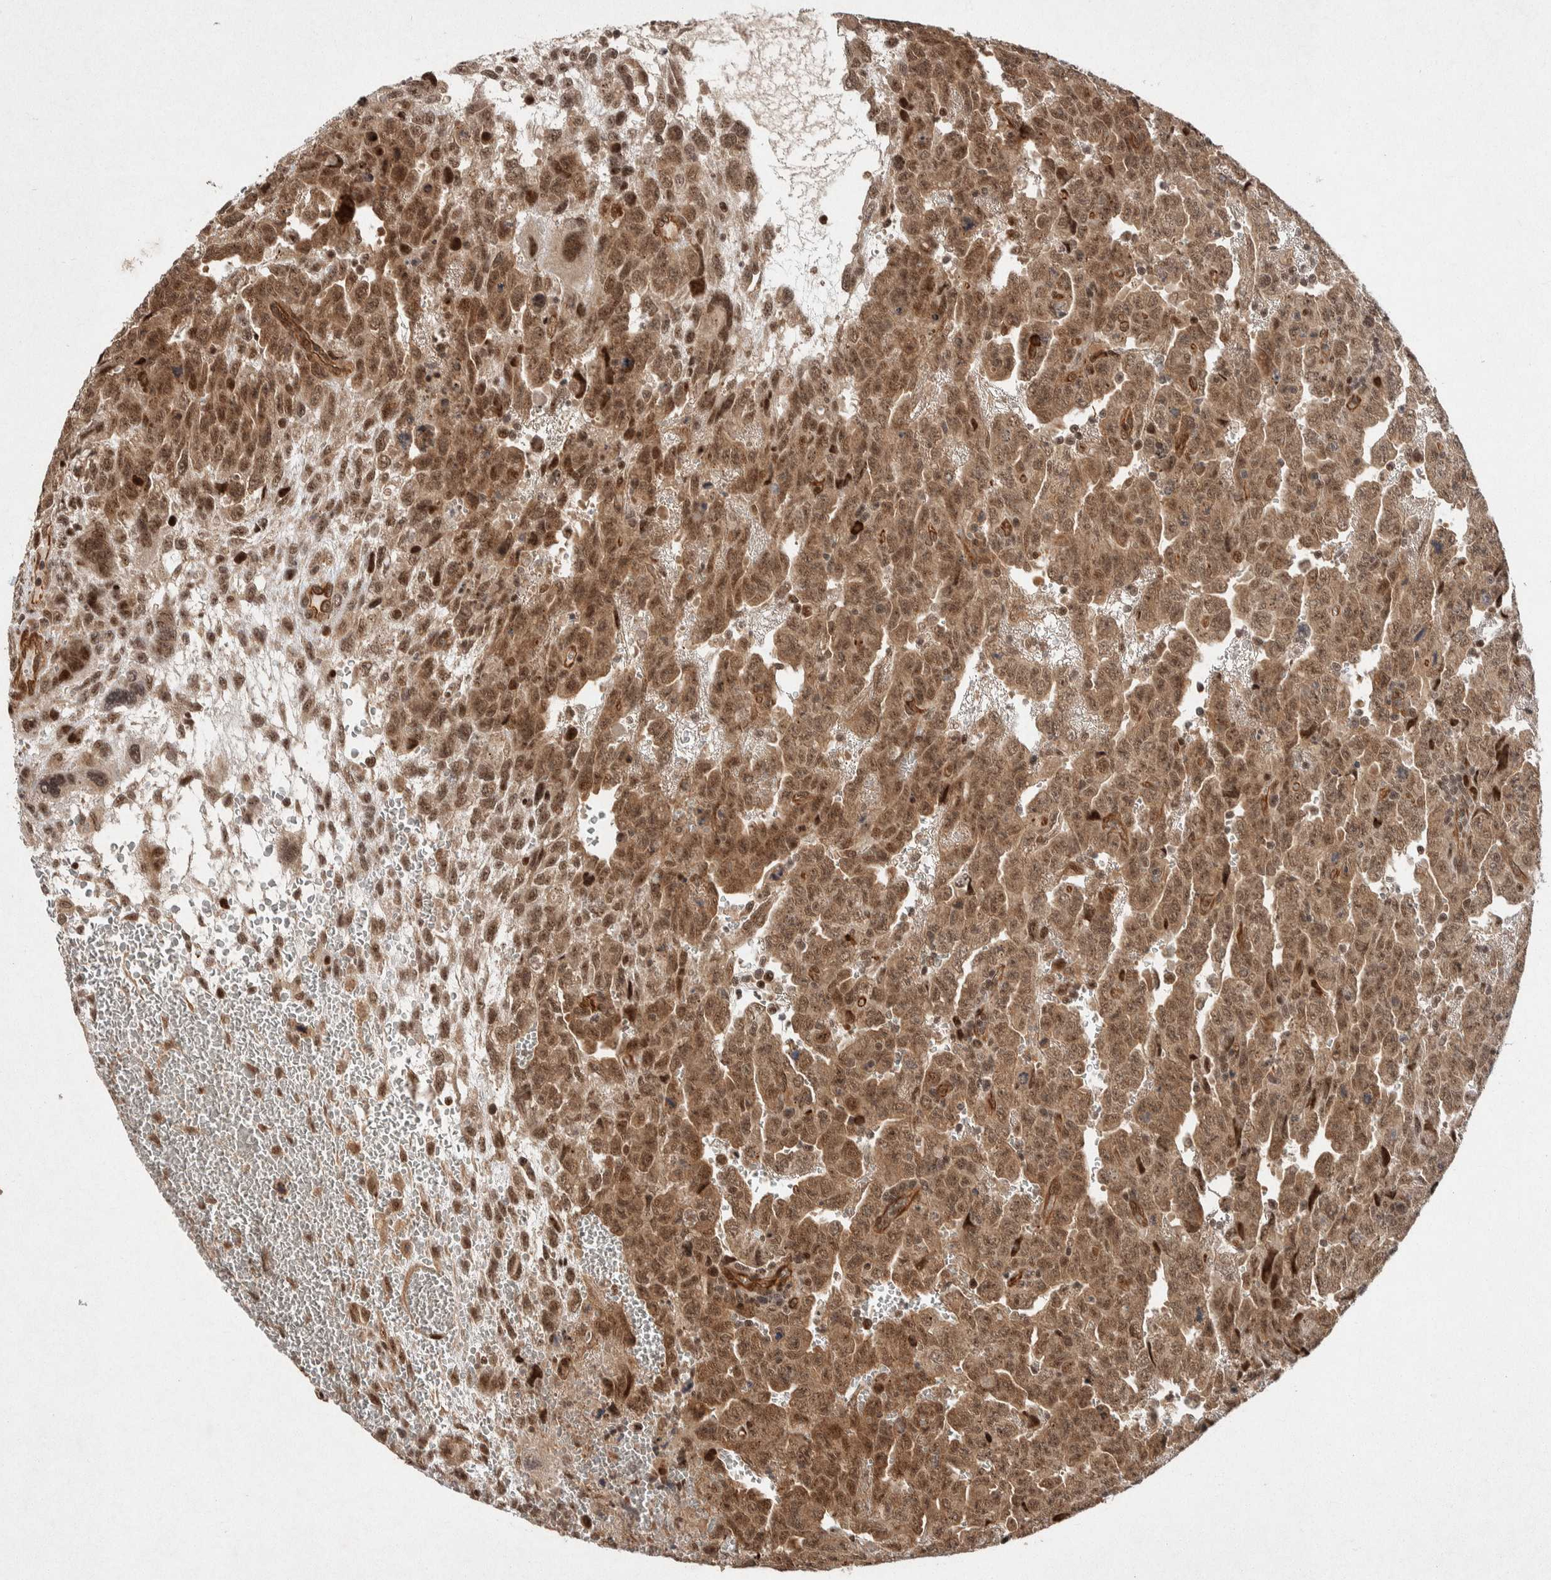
{"staining": {"intensity": "moderate", "quantity": ">75%", "location": "cytoplasmic/membranous,nuclear"}, "tissue": "testis cancer", "cell_type": "Tumor cells", "image_type": "cancer", "snomed": [{"axis": "morphology", "description": "Carcinoma, Embryonal, NOS"}, {"axis": "topography", "description": "Testis"}], "caption": "DAB (3,3'-diaminobenzidine) immunohistochemical staining of human testis cancer reveals moderate cytoplasmic/membranous and nuclear protein expression in approximately >75% of tumor cells.", "gene": "TOR1B", "patient": {"sex": "male", "age": 28}}